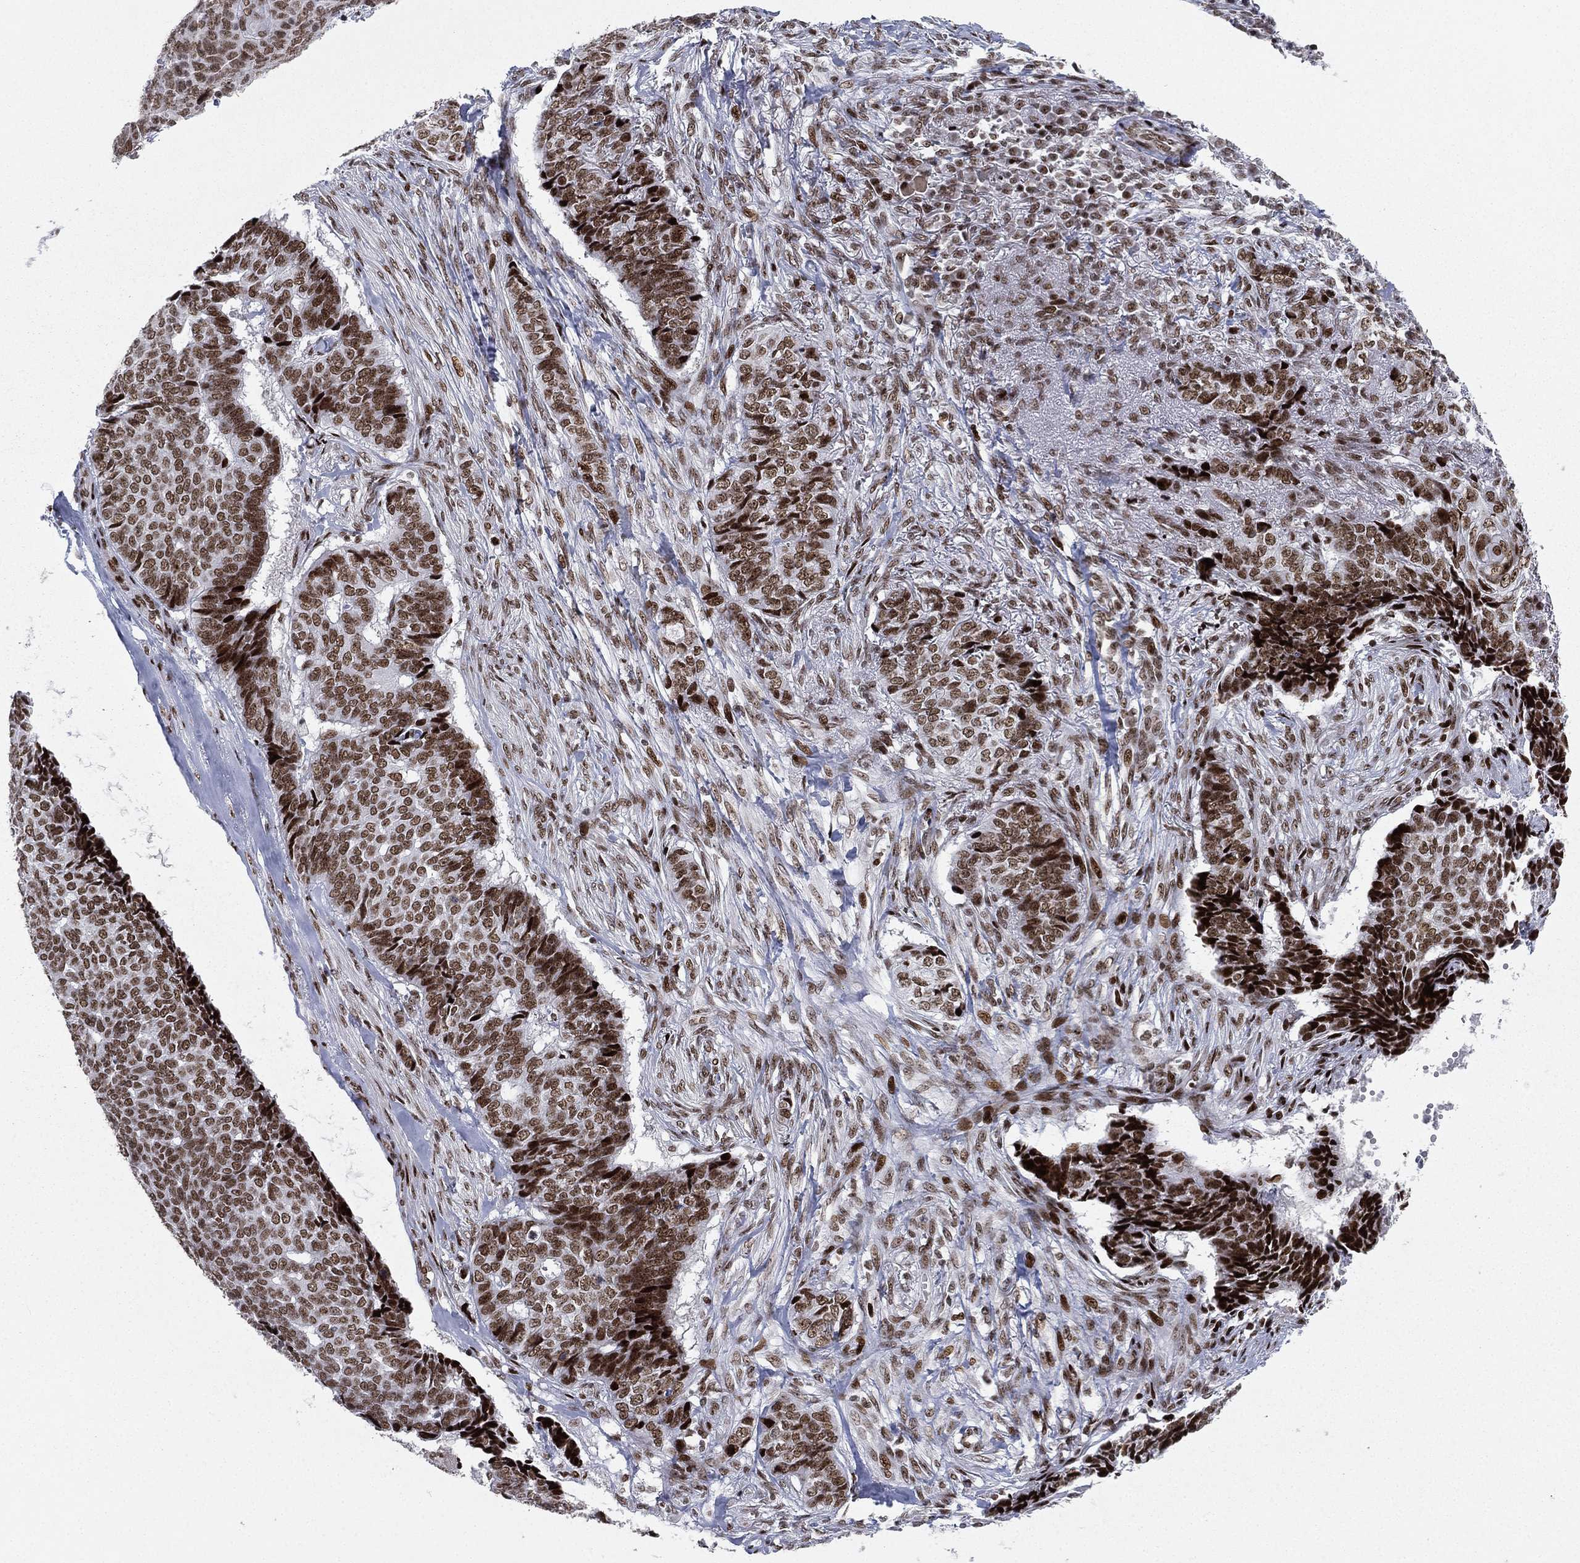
{"staining": {"intensity": "strong", "quantity": ">75%", "location": "nuclear"}, "tissue": "skin cancer", "cell_type": "Tumor cells", "image_type": "cancer", "snomed": [{"axis": "morphology", "description": "Basal cell carcinoma"}, {"axis": "topography", "description": "Skin"}], "caption": "The micrograph reveals staining of skin cancer (basal cell carcinoma), revealing strong nuclear protein expression (brown color) within tumor cells. Nuclei are stained in blue.", "gene": "RTF1", "patient": {"sex": "male", "age": 86}}